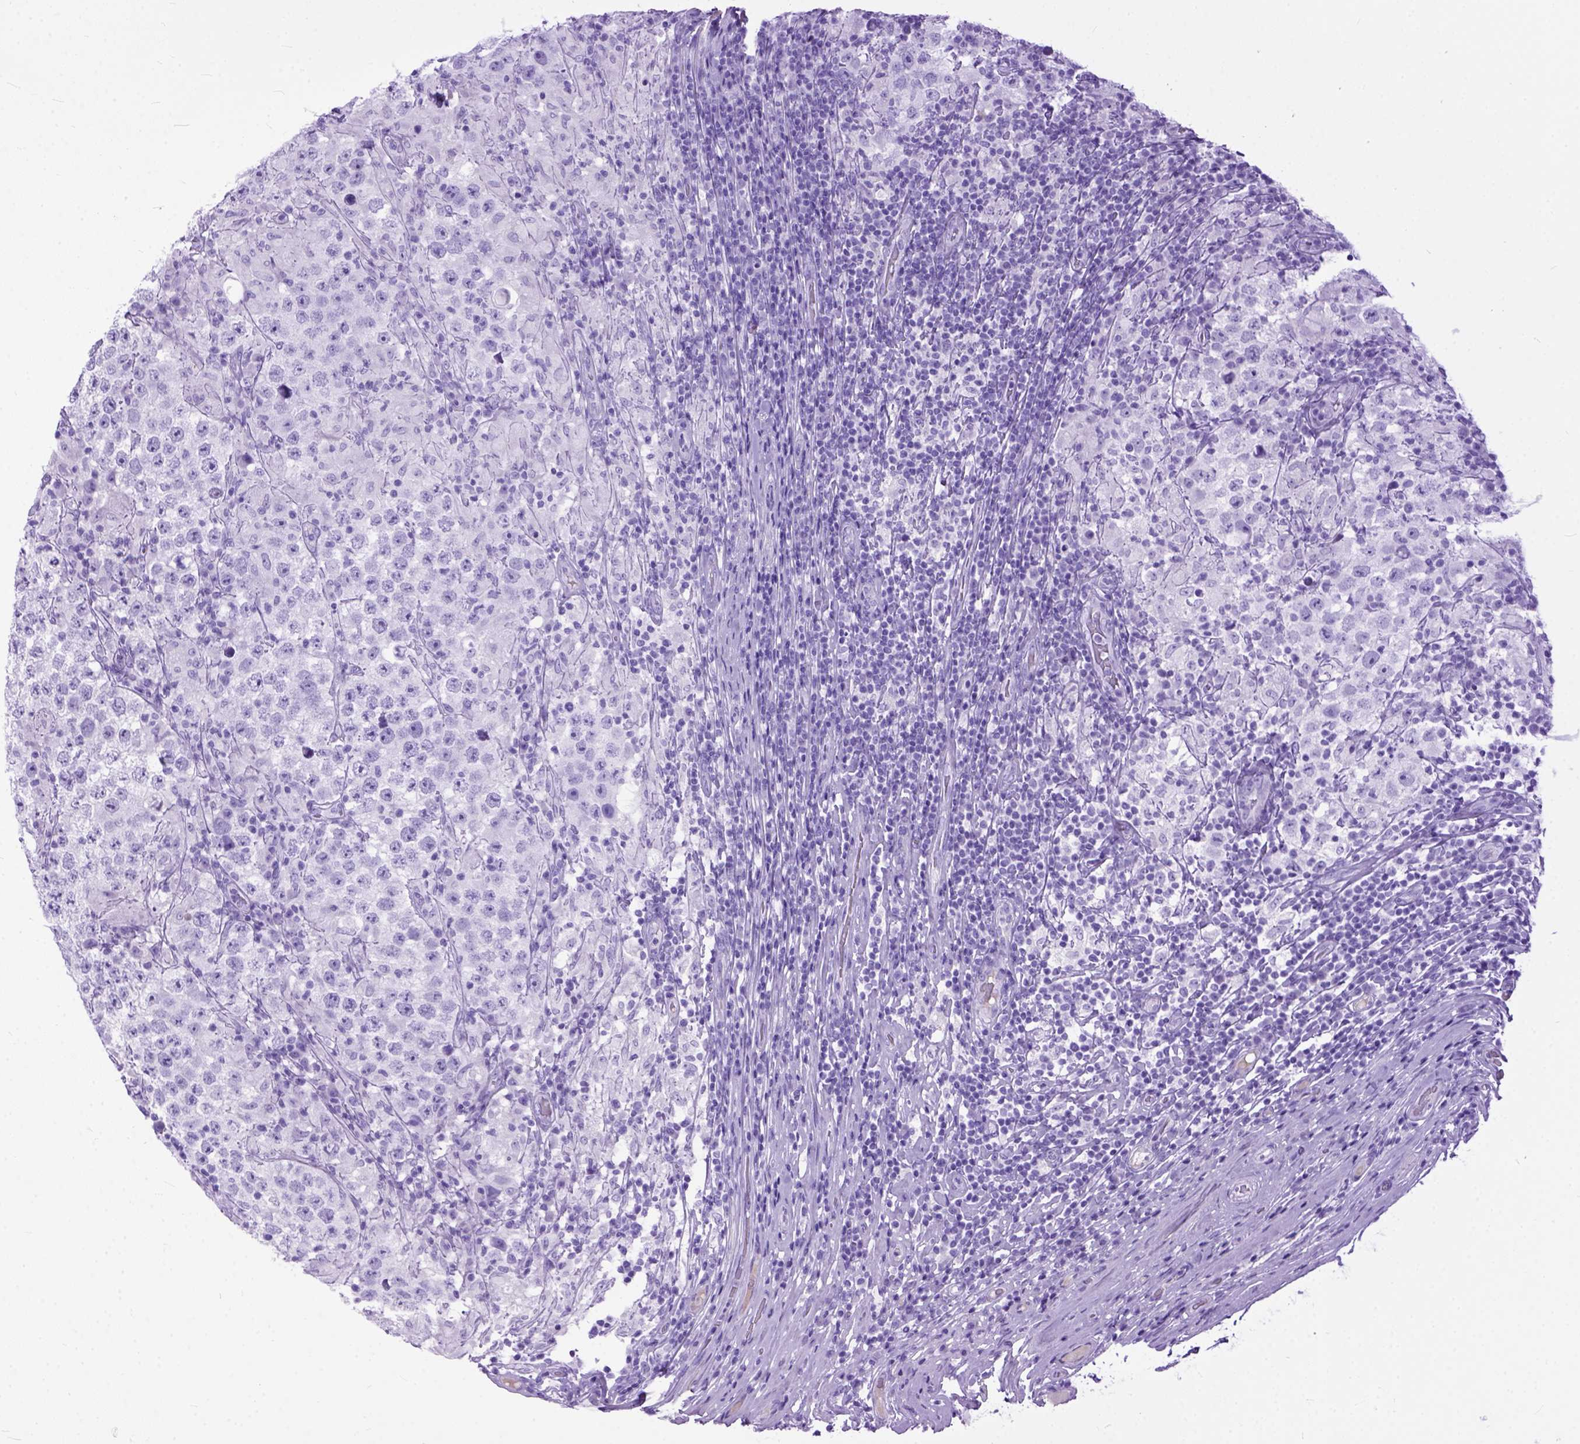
{"staining": {"intensity": "negative", "quantity": "none", "location": "none"}, "tissue": "testis cancer", "cell_type": "Tumor cells", "image_type": "cancer", "snomed": [{"axis": "morphology", "description": "Seminoma, NOS"}, {"axis": "morphology", "description": "Carcinoma, Embryonal, NOS"}, {"axis": "topography", "description": "Testis"}], "caption": "This is an immunohistochemistry (IHC) photomicrograph of human seminoma (testis). There is no positivity in tumor cells.", "gene": "GNGT1", "patient": {"sex": "male", "age": 41}}